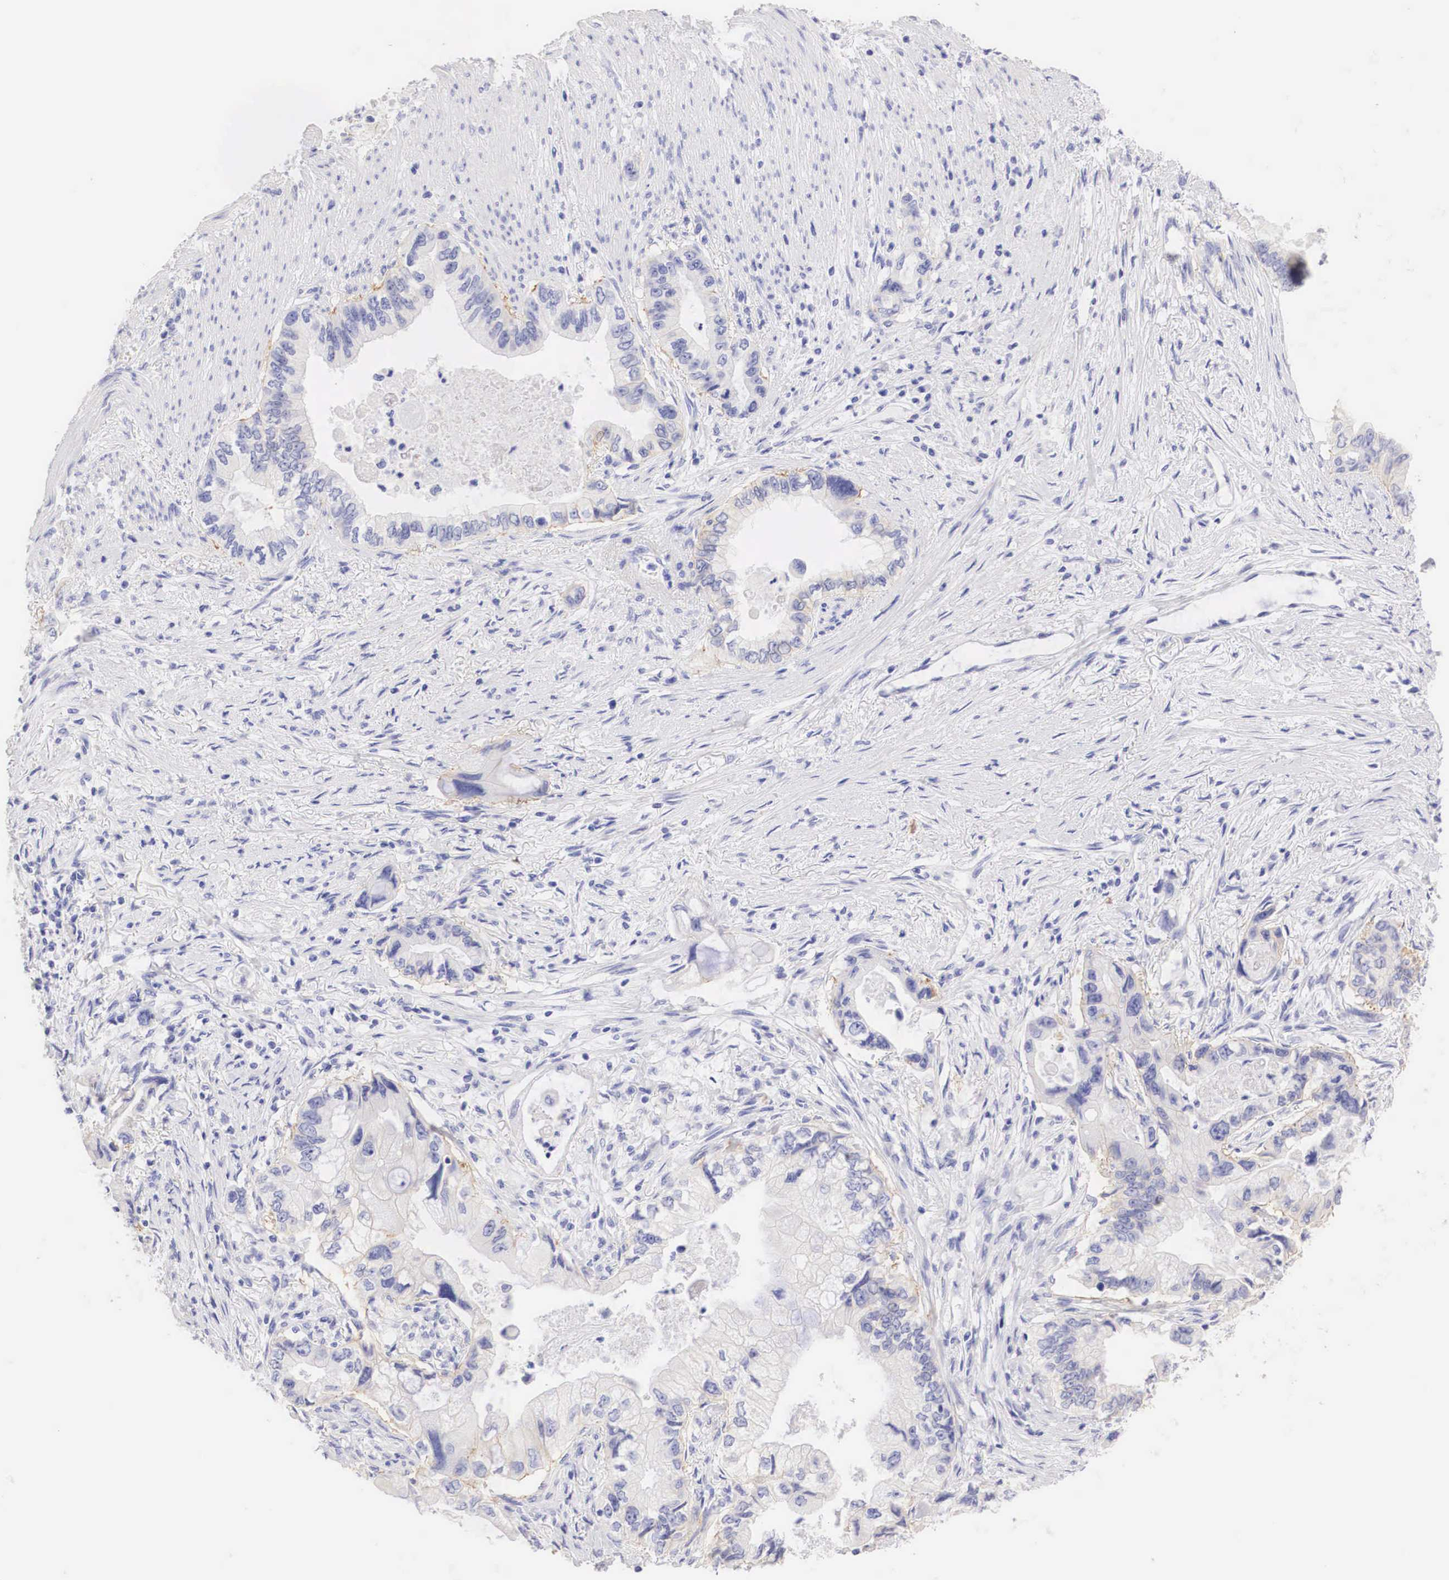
{"staining": {"intensity": "moderate", "quantity": "<25%", "location": "cytoplasmic/membranous"}, "tissue": "pancreatic cancer", "cell_type": "Tumor cells", "image_type": "cancer", "snomed": [{"axis": "morphology", "description": "Adenocarcinoma, NOS"}, {"axis": "topography", "description": "Pancreas"}, {"axis": "topography", "description": "Stomach, upper"}], "caption": "An immunohistochemistry (IHC) histopathology image of neoplastic tissue is shown. Protein staining in brown labels moderate cytoplasmic/membranous positivity in adenocarcinoma (pancreatic) within tumor cells.", "gene": "ERBB2", "patient": {"sex": "male", "age": 77}}